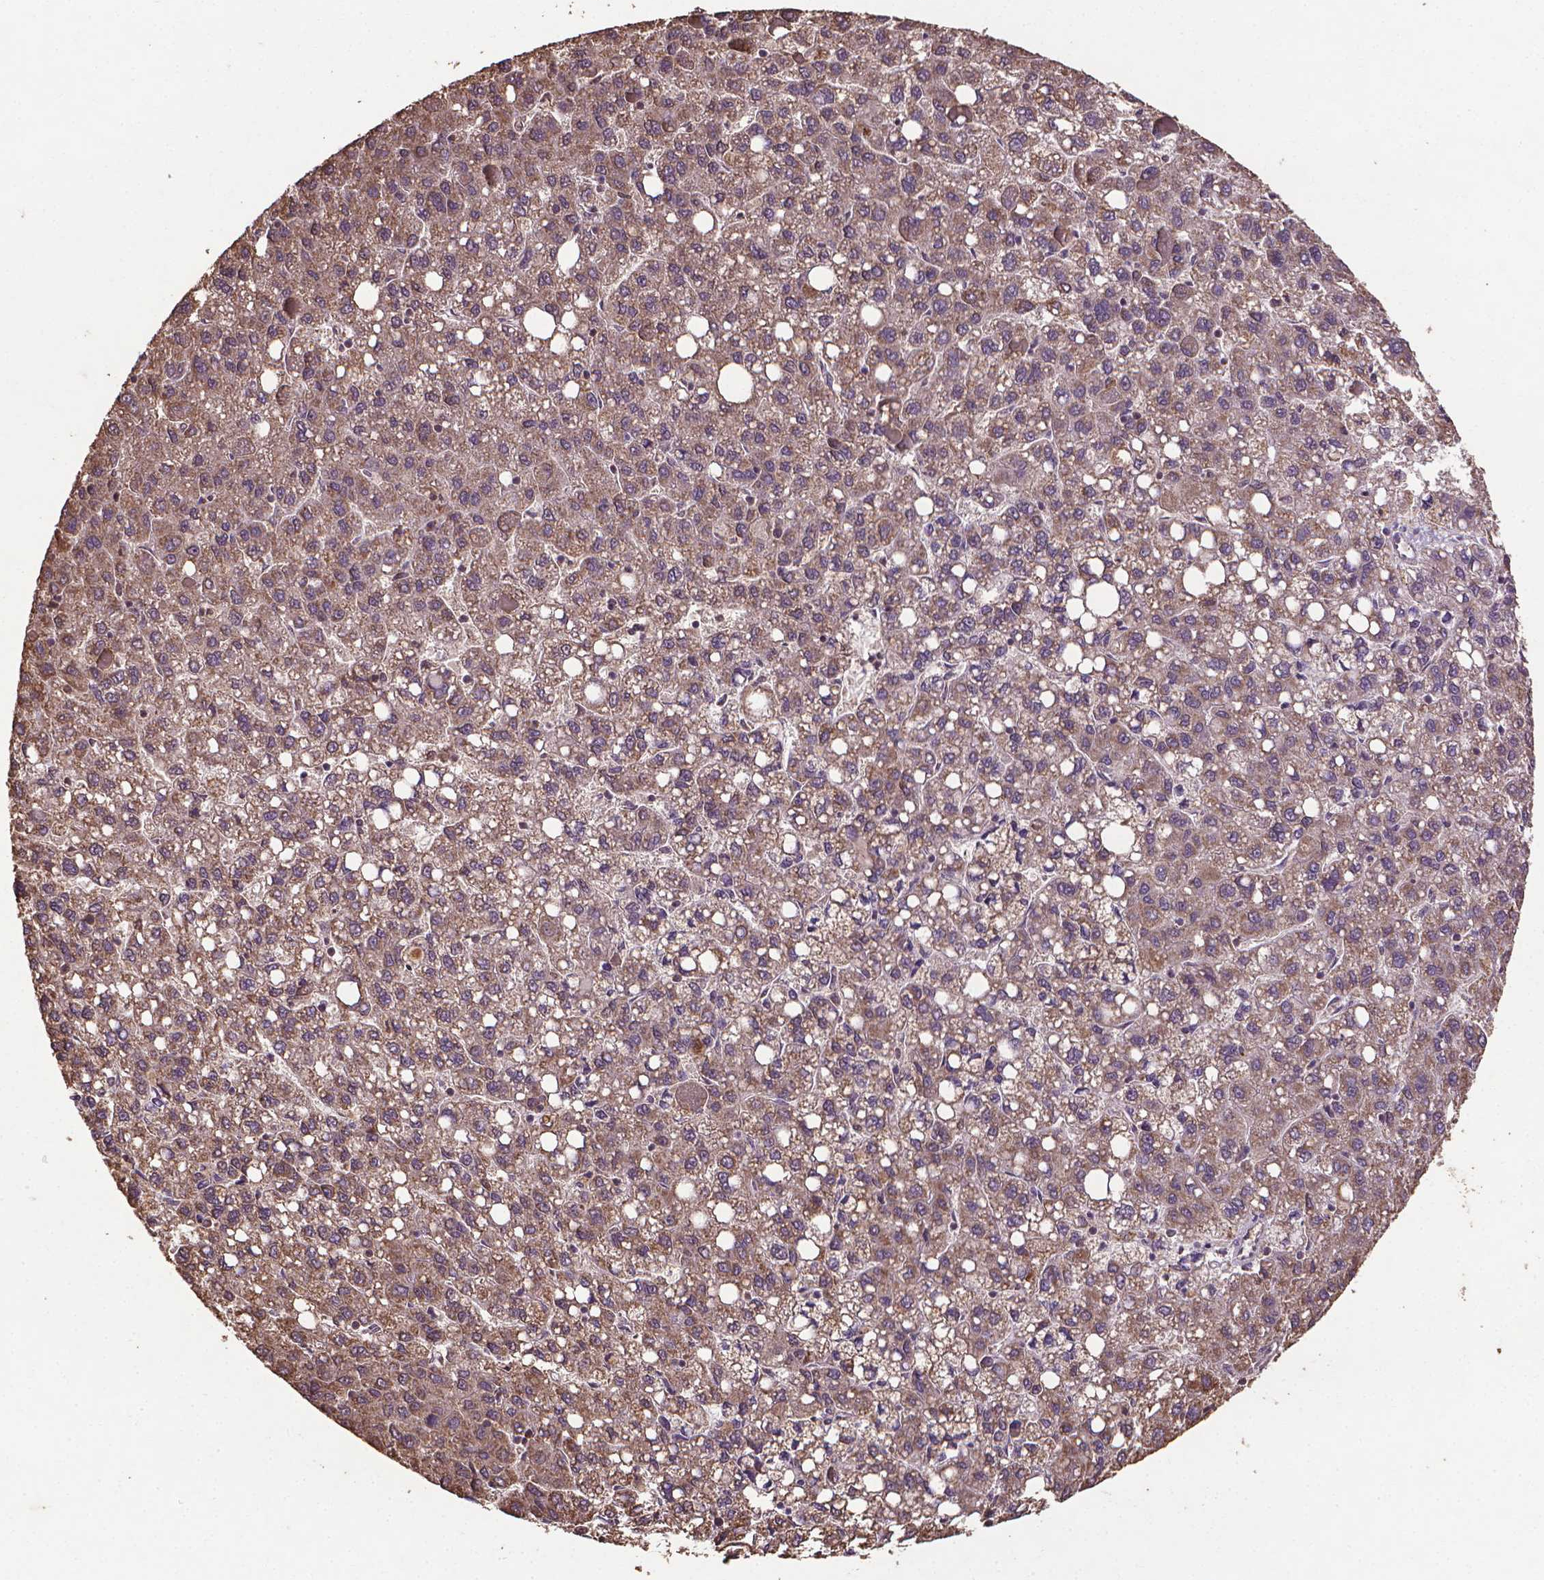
{"staining": {"intensity": "weak", "quantity": "25%-75%", "location": "cytoplasmic/membranous"}, "tissue": "liver cancer", "cell_type": "Tumor cells", "image_type": "cancer", "snomed": [{"axis": "morphology", "description": "Carcinoma, Hepatocellular, NOS"}, {"axis": "topography", "description": "Liver"}], "caption": "This is an image of IHC staining of liver cancer, which shows weak staining in the cytoplasmic/membranous of tumor cells.", "gene": "DCAF1", "patient": {"sex": "female", "age": 82}}